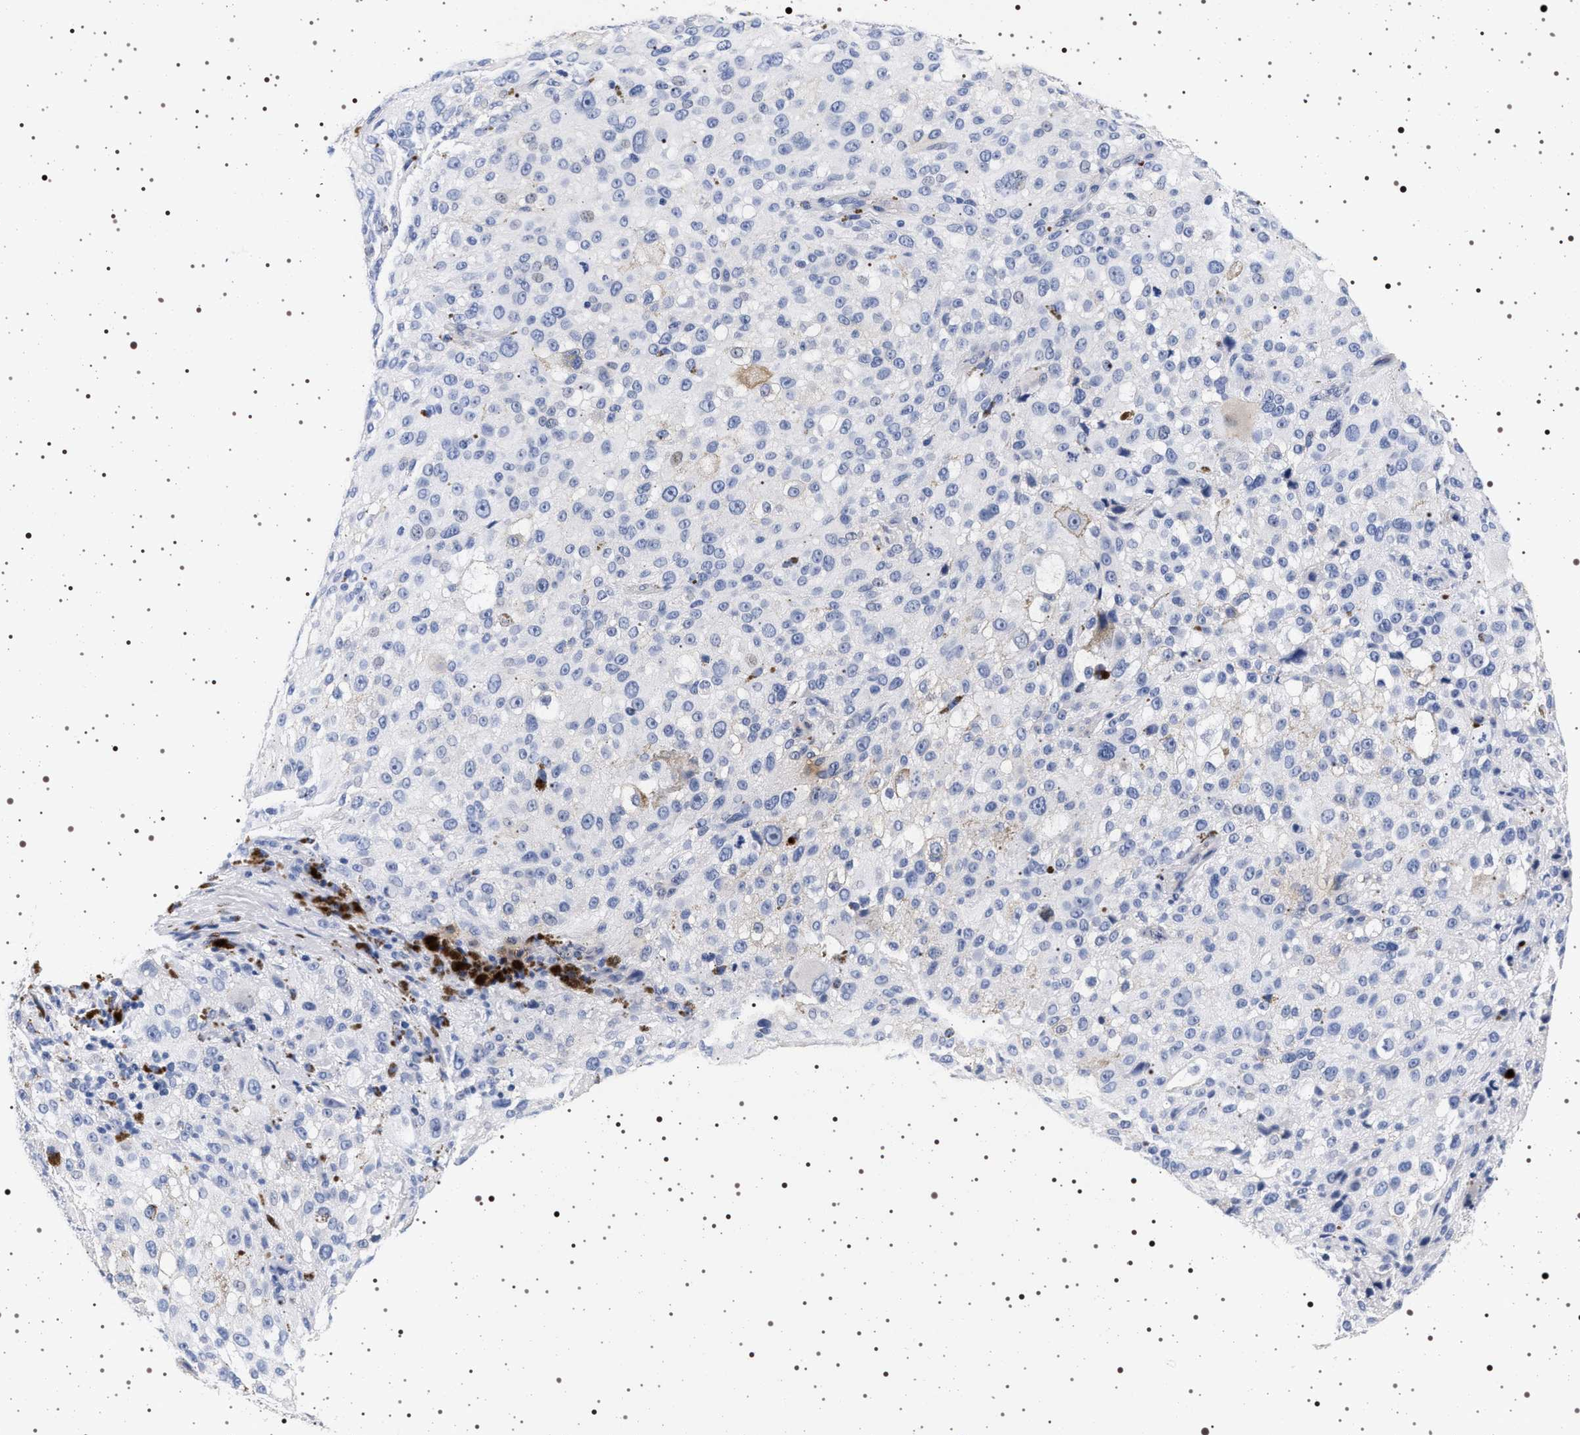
{"staining": {"intensity": "negative", "quantity": "none", "location": "none"}, "tissue": "melanoma", "cell_type": "Tumor cells", "image_type": "cancer", "snomed": [{"axis": "morphology", "description": "Necrosis, NOS"}, {"axis": "morphology", "description": "Malignant melanoma, NOS"}, {"axis": "topography", "description": "Skin"}], "caption": "This is a image of immunohistochemistry staining of malignant melanoma, which shows no staining in tumor cells.", "gene": "MAPK10", "patient": {"sex": "female", "age": 87}}